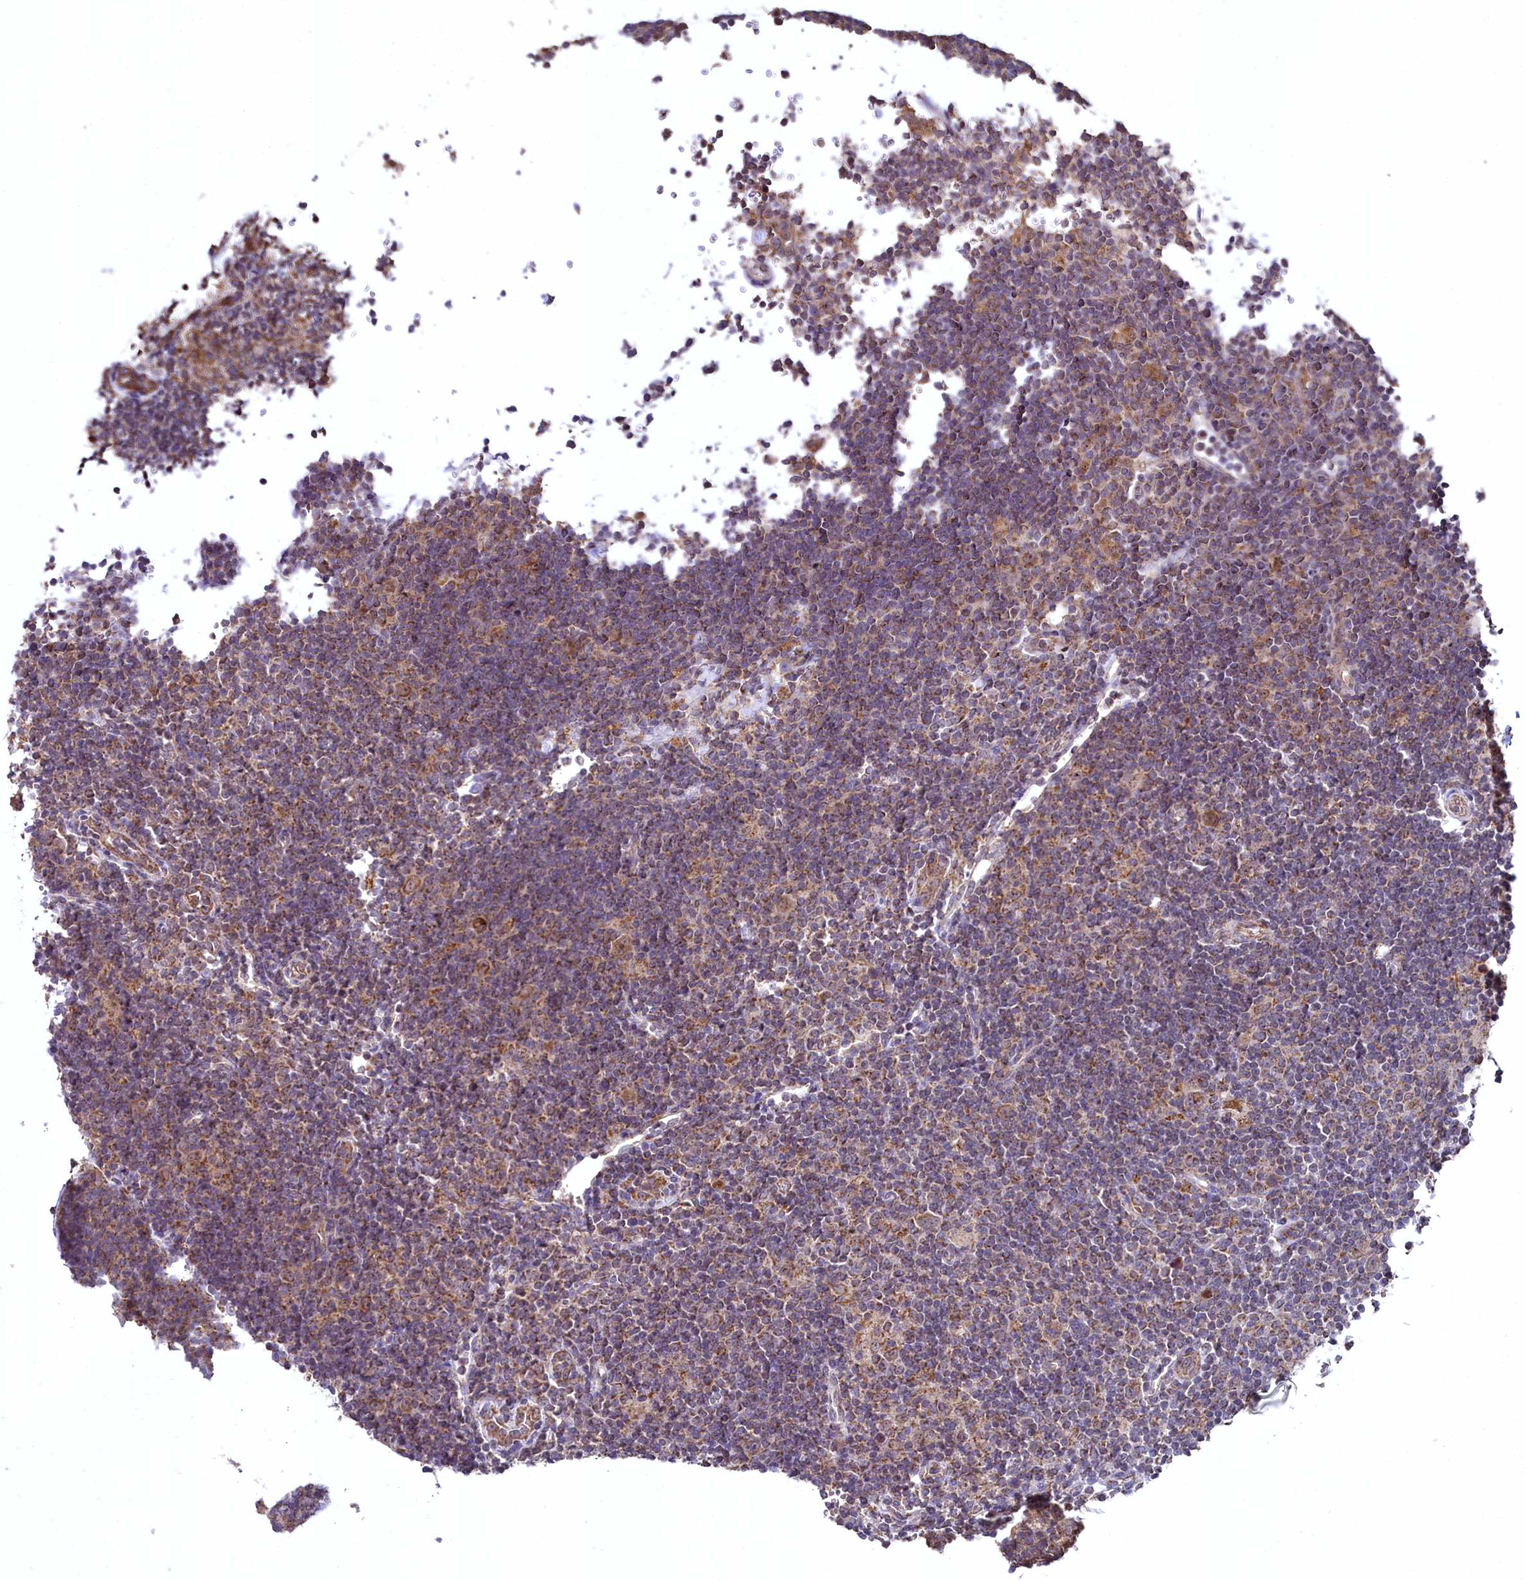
{"staining": {"intensity": "moderate", "quantity": ">75%", "location": "cytoplasmic/membranous"}, "tissue": "lymphoma", "cell_type": "Tumor cells", "image_type": "cancer", "snomed": [{"axis": "morphology", "description": "Hodgkin's disease, NOS"}, {"axis": "topography", "description": "Lymph node"}], "caption": "Hodgkin's disease stained with IHC displays moderate cytoplasmic/membranous expression in about >75% of tumor cells.", "gene": "METTL4", "patient": {"sex": "female", "age": 57}}